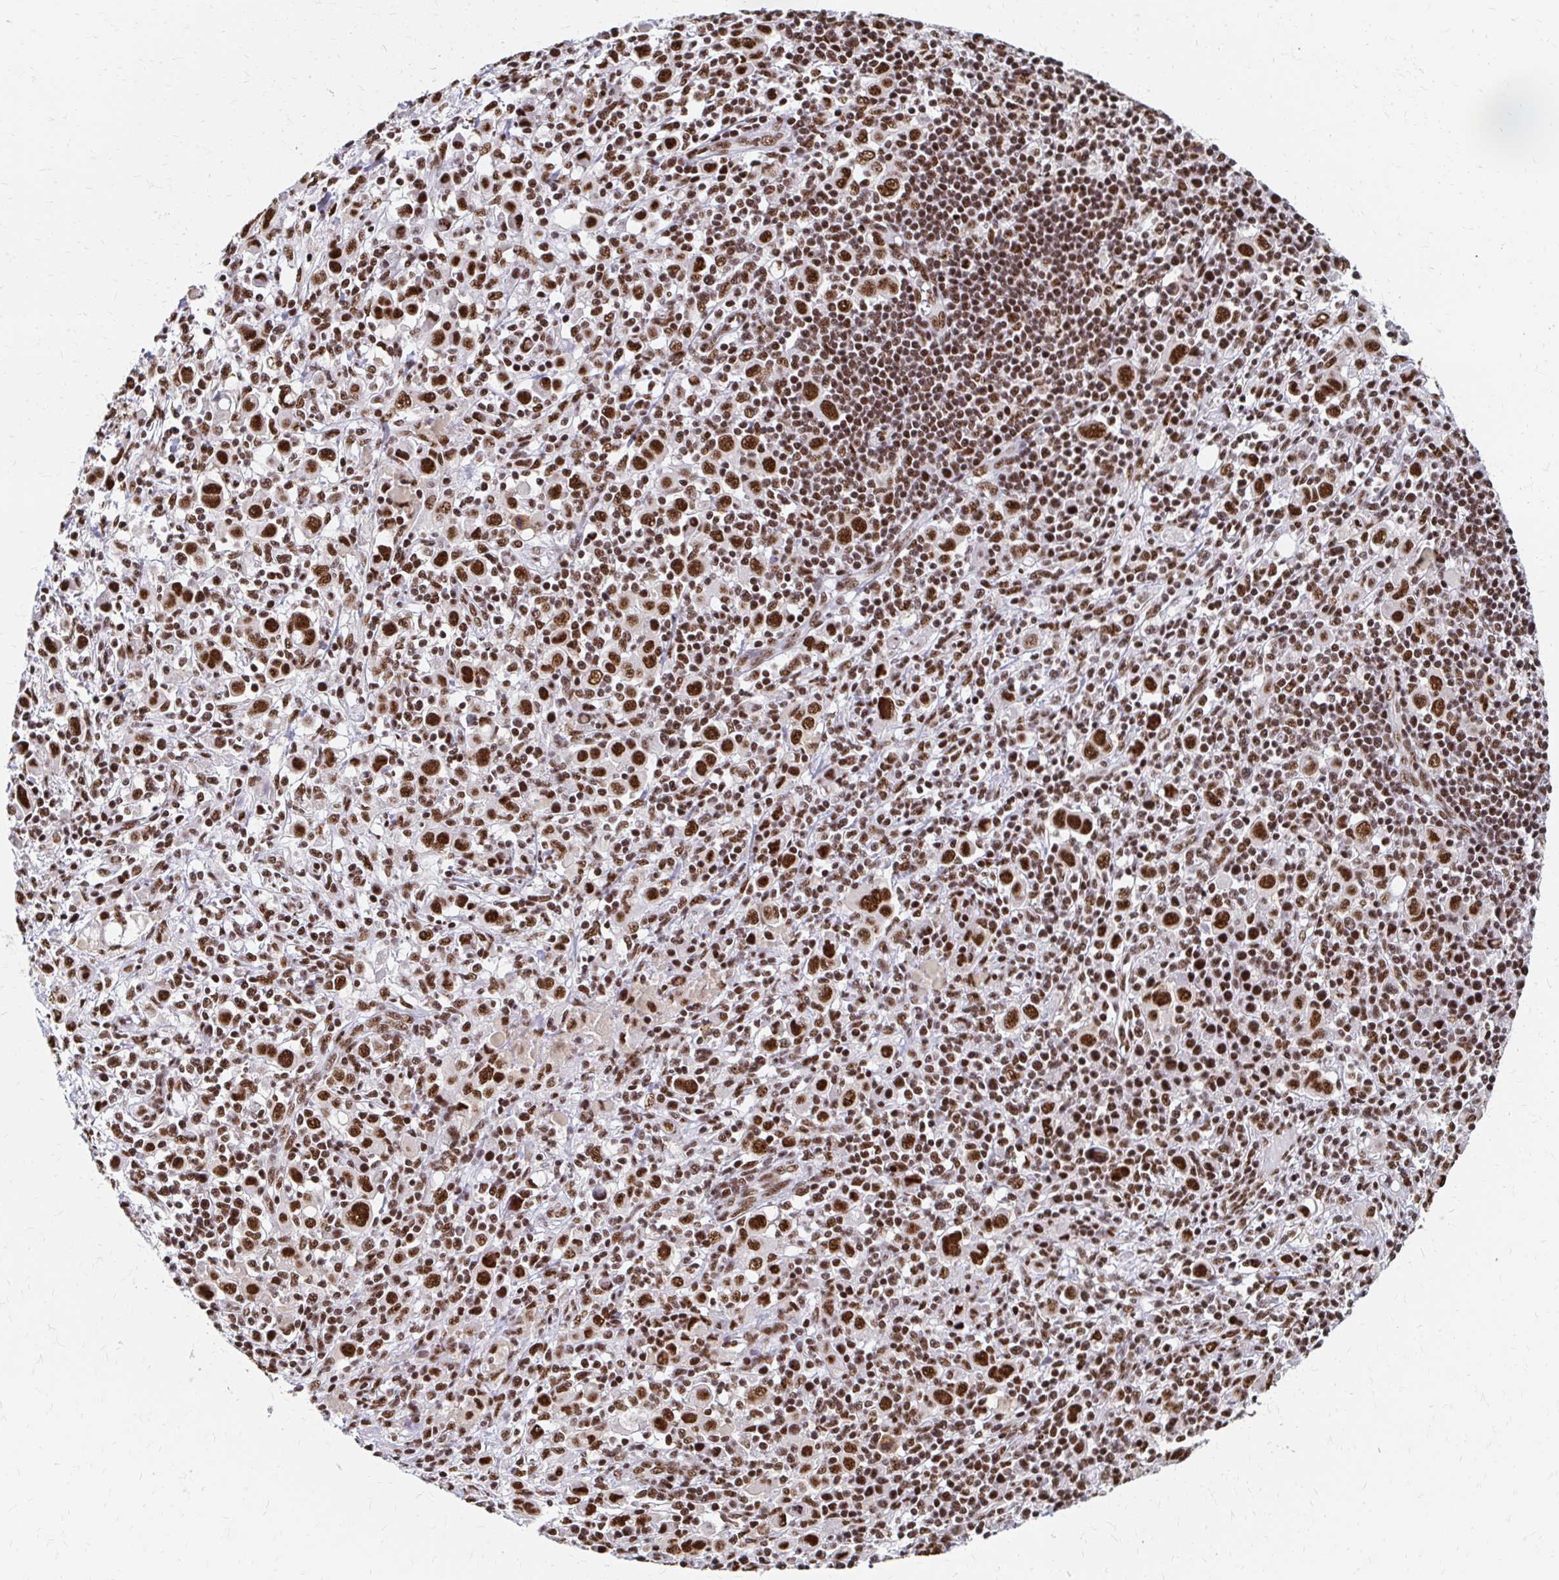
{"staining": {"intensity": "strong", "quantity": ">75%", "location": "nuclear"}, "tissue": "stomach cancer", "cell_type": "Tumor cells", "image_type": "cancer", "snomed": [{"axis": "morphology", "description": "Adenocarcinoma, NOS"}, {"axis": "topography", "description": "Stomach, upper"}], "caption": "A brown stain labels strong nuclear staining of a protein in human adenocarcinoma (stomach) tumor cells.", "gene": "CNKSR3", "patient": {"sex": "male", "age": 75}}